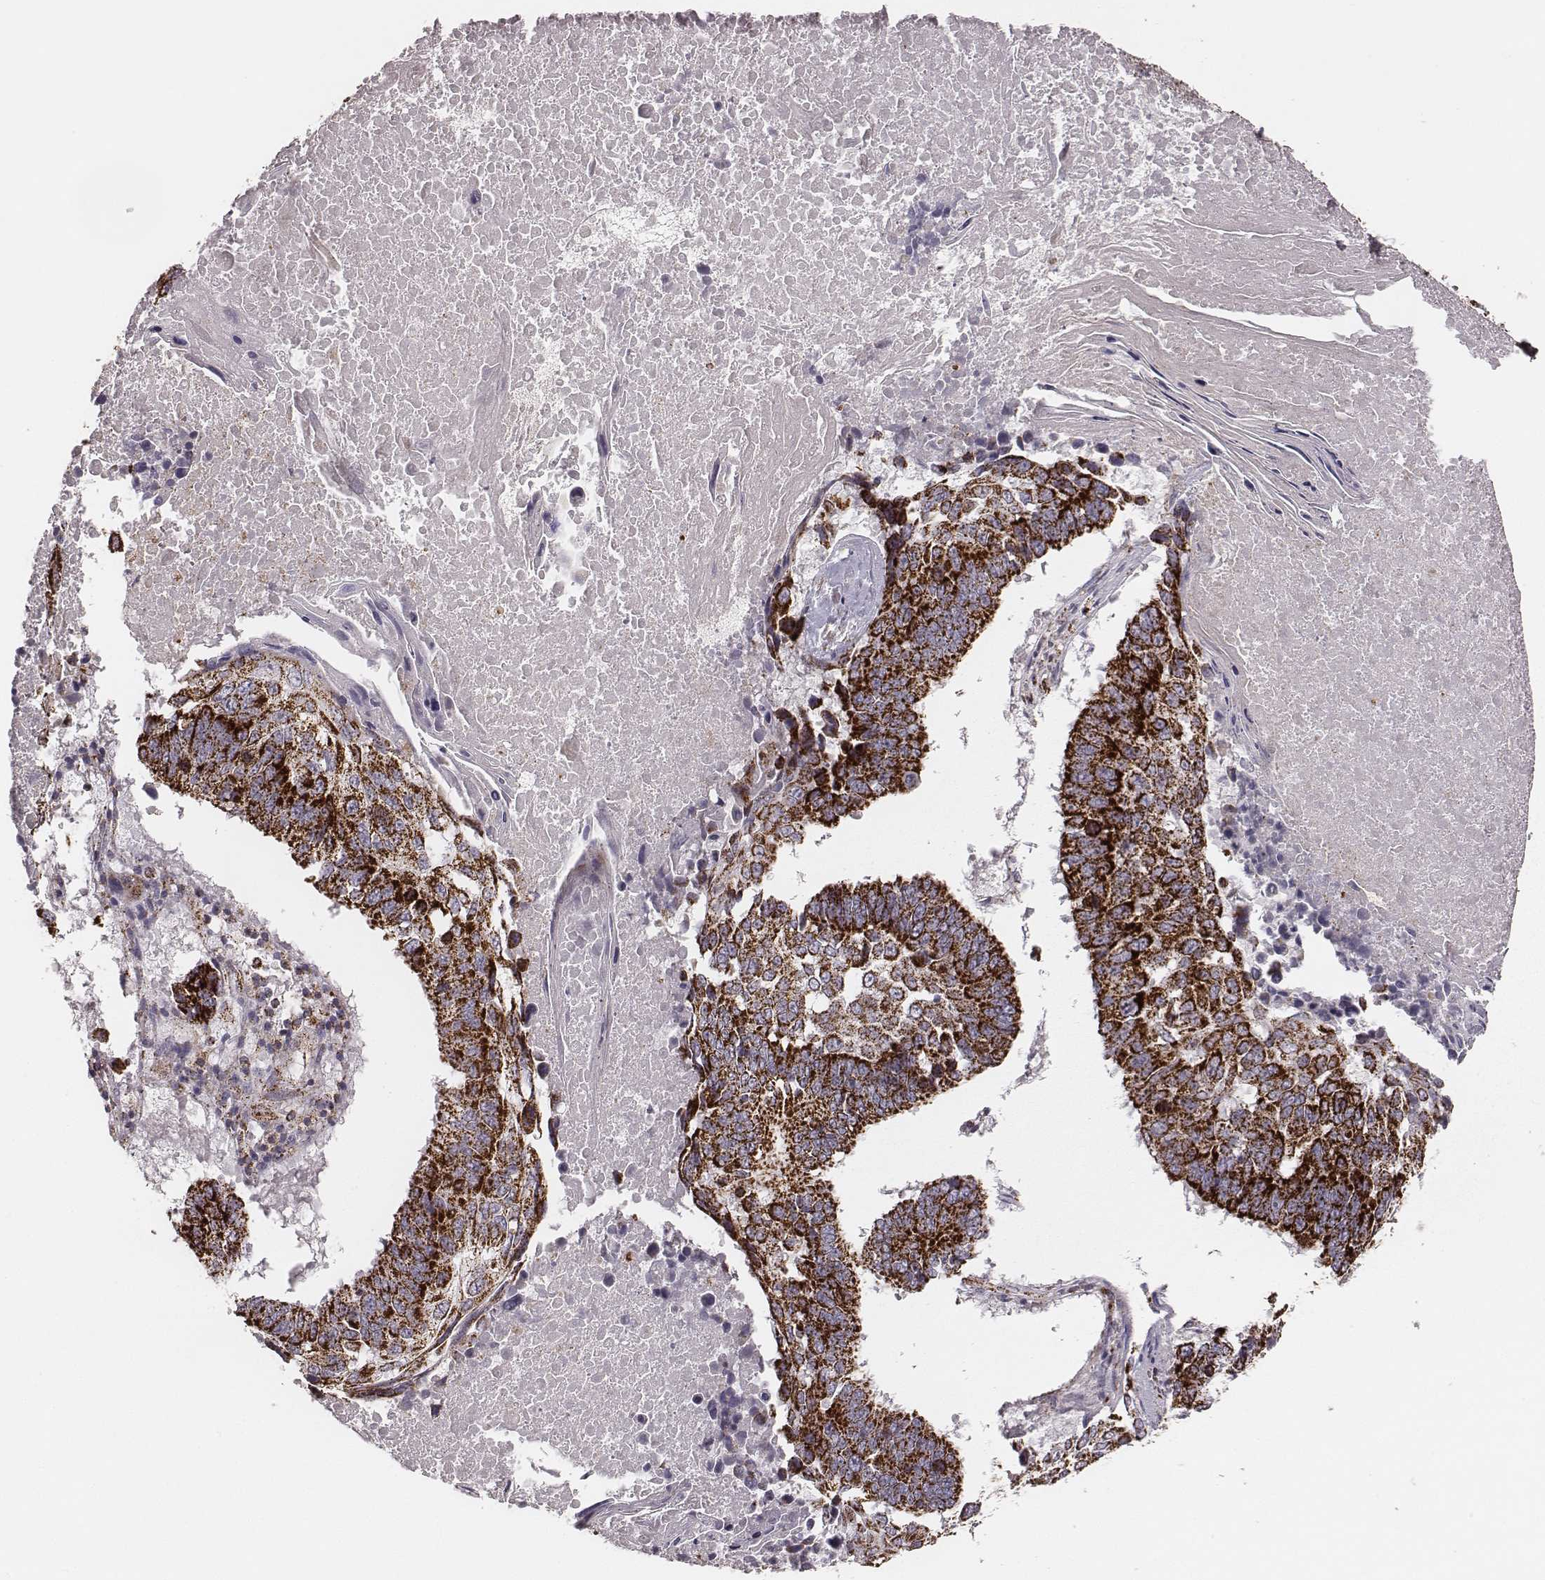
{"staining": {"intensity": "strong", "quantity": ">75%", "location": "cytoplasmic/membranous"}, "tissue": "lung cancer", "cell_type": "Tumor cells", "image_type": "cancer", "snomed": [{"axis": "morphology", "description": "Squamous cell carcinoma, NOS"}, {"axis": "topography", "description": "Lung"}], "caption": "DAB (3,3'-diaminobenzidine) immunohistochemical staining of lung cancer shows strong cytoplasmic/membranous protein staining in approximately >75% of tumor cells.", "gene": "TUFM", "patient": {"sex": "male", "age": 73}}